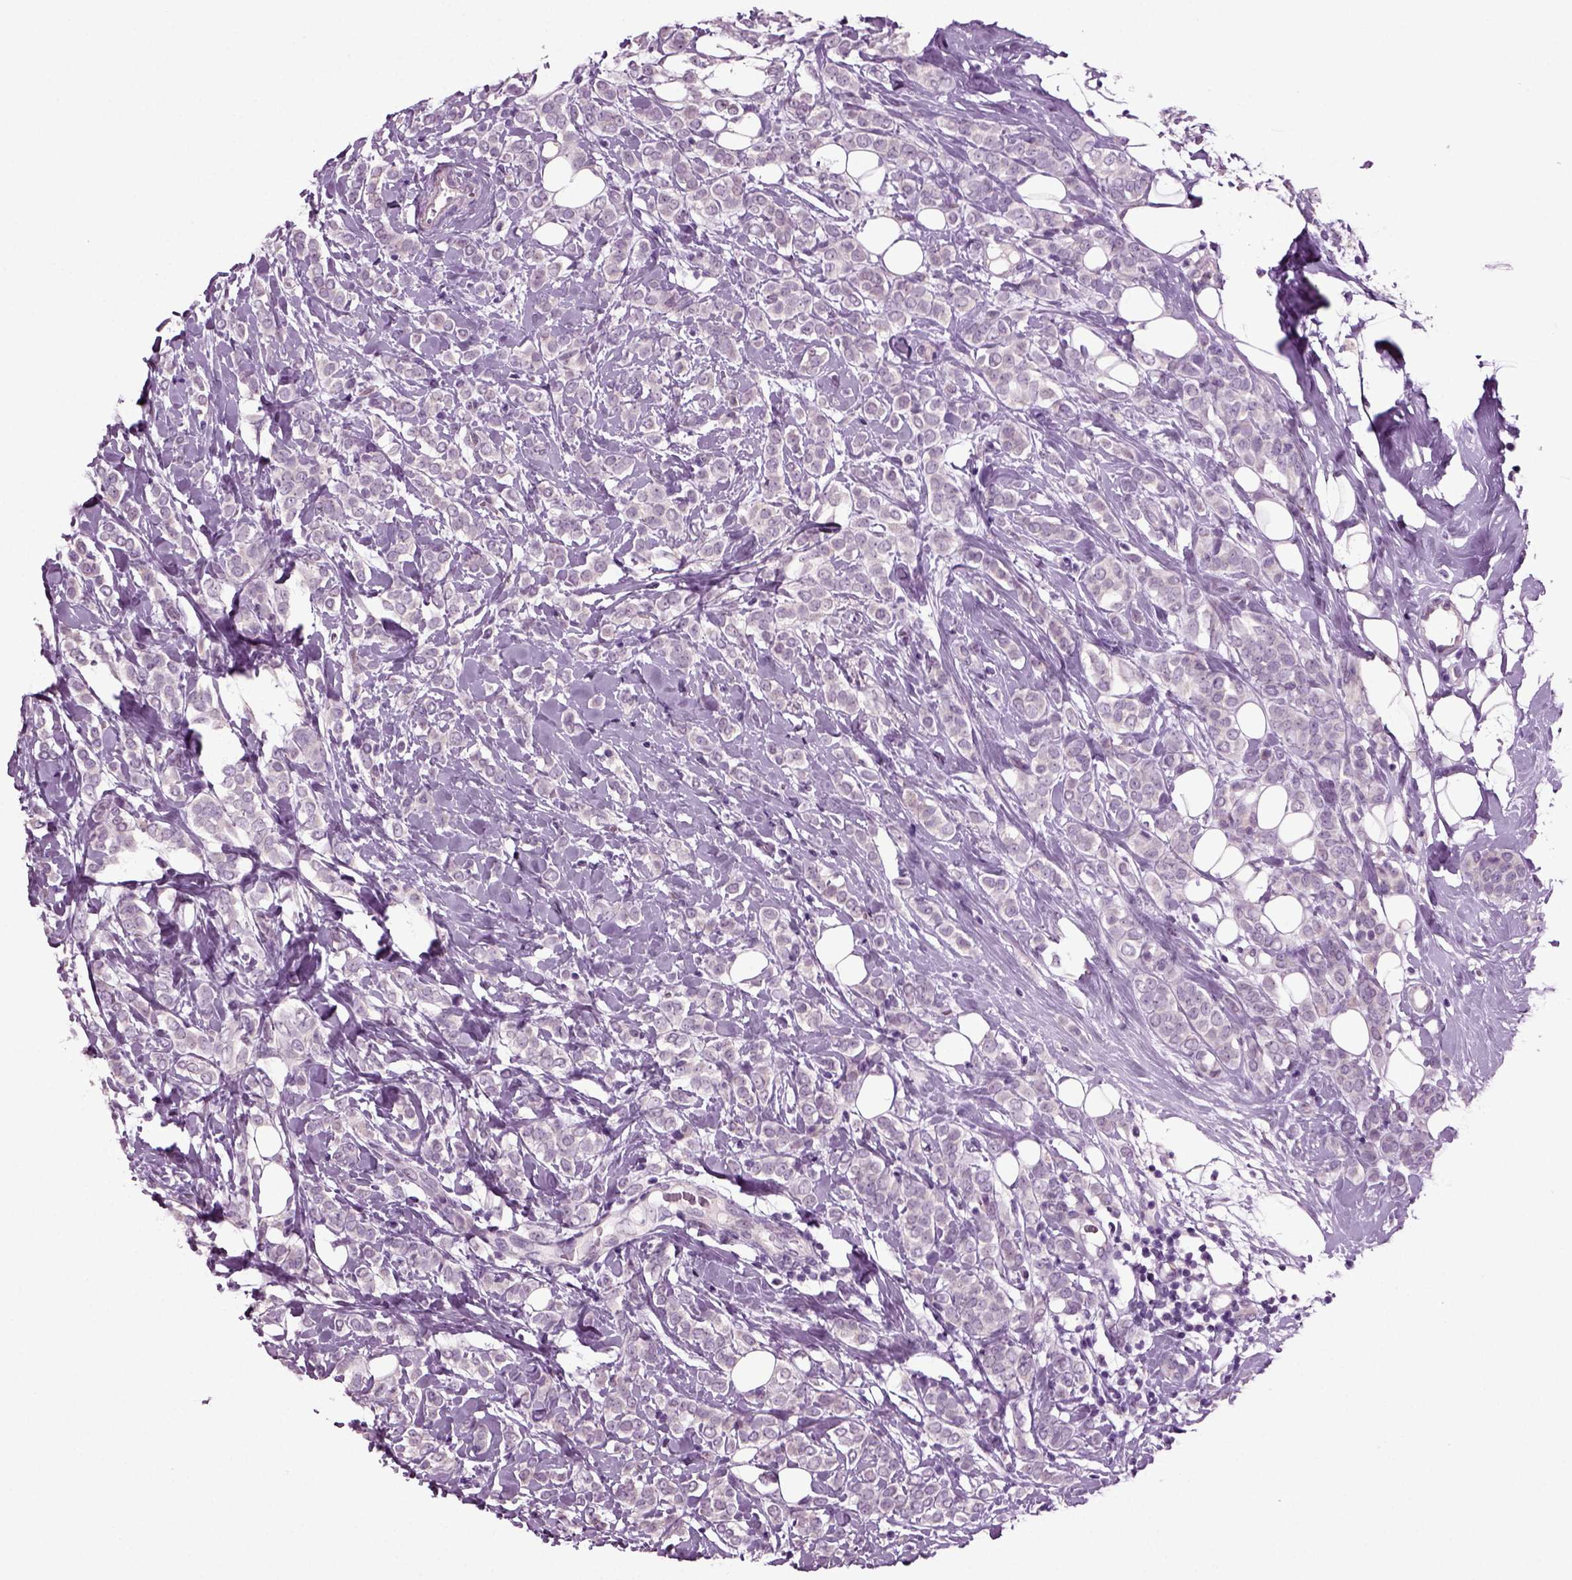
{"staining": {"intensity": "negative", "quantity": "none", "location": "none"}, "tissue": "breast cancer", "cell_type": "Tumor cells", "image_type": "cancer", "snomed": [{"axis": "morphology", "description": "Lobular carcinoma"}, {"axis": "topography", "description": "Breast"}], "caption": "Immunohistochemistry micrograph of human breast cancer (lobular carcinoma) stained for a protein (brown), which exhibits no positivity in tumor cells. The staining was performed using DAB (3,3'-diaminobenzidine) to visualize the protein expression in brown, while the nuclei were stained in blue with hematoxylin (Magnification: 20x).", "gene": "COL9A2", "patient": {"sex": "female", "age": 49}}